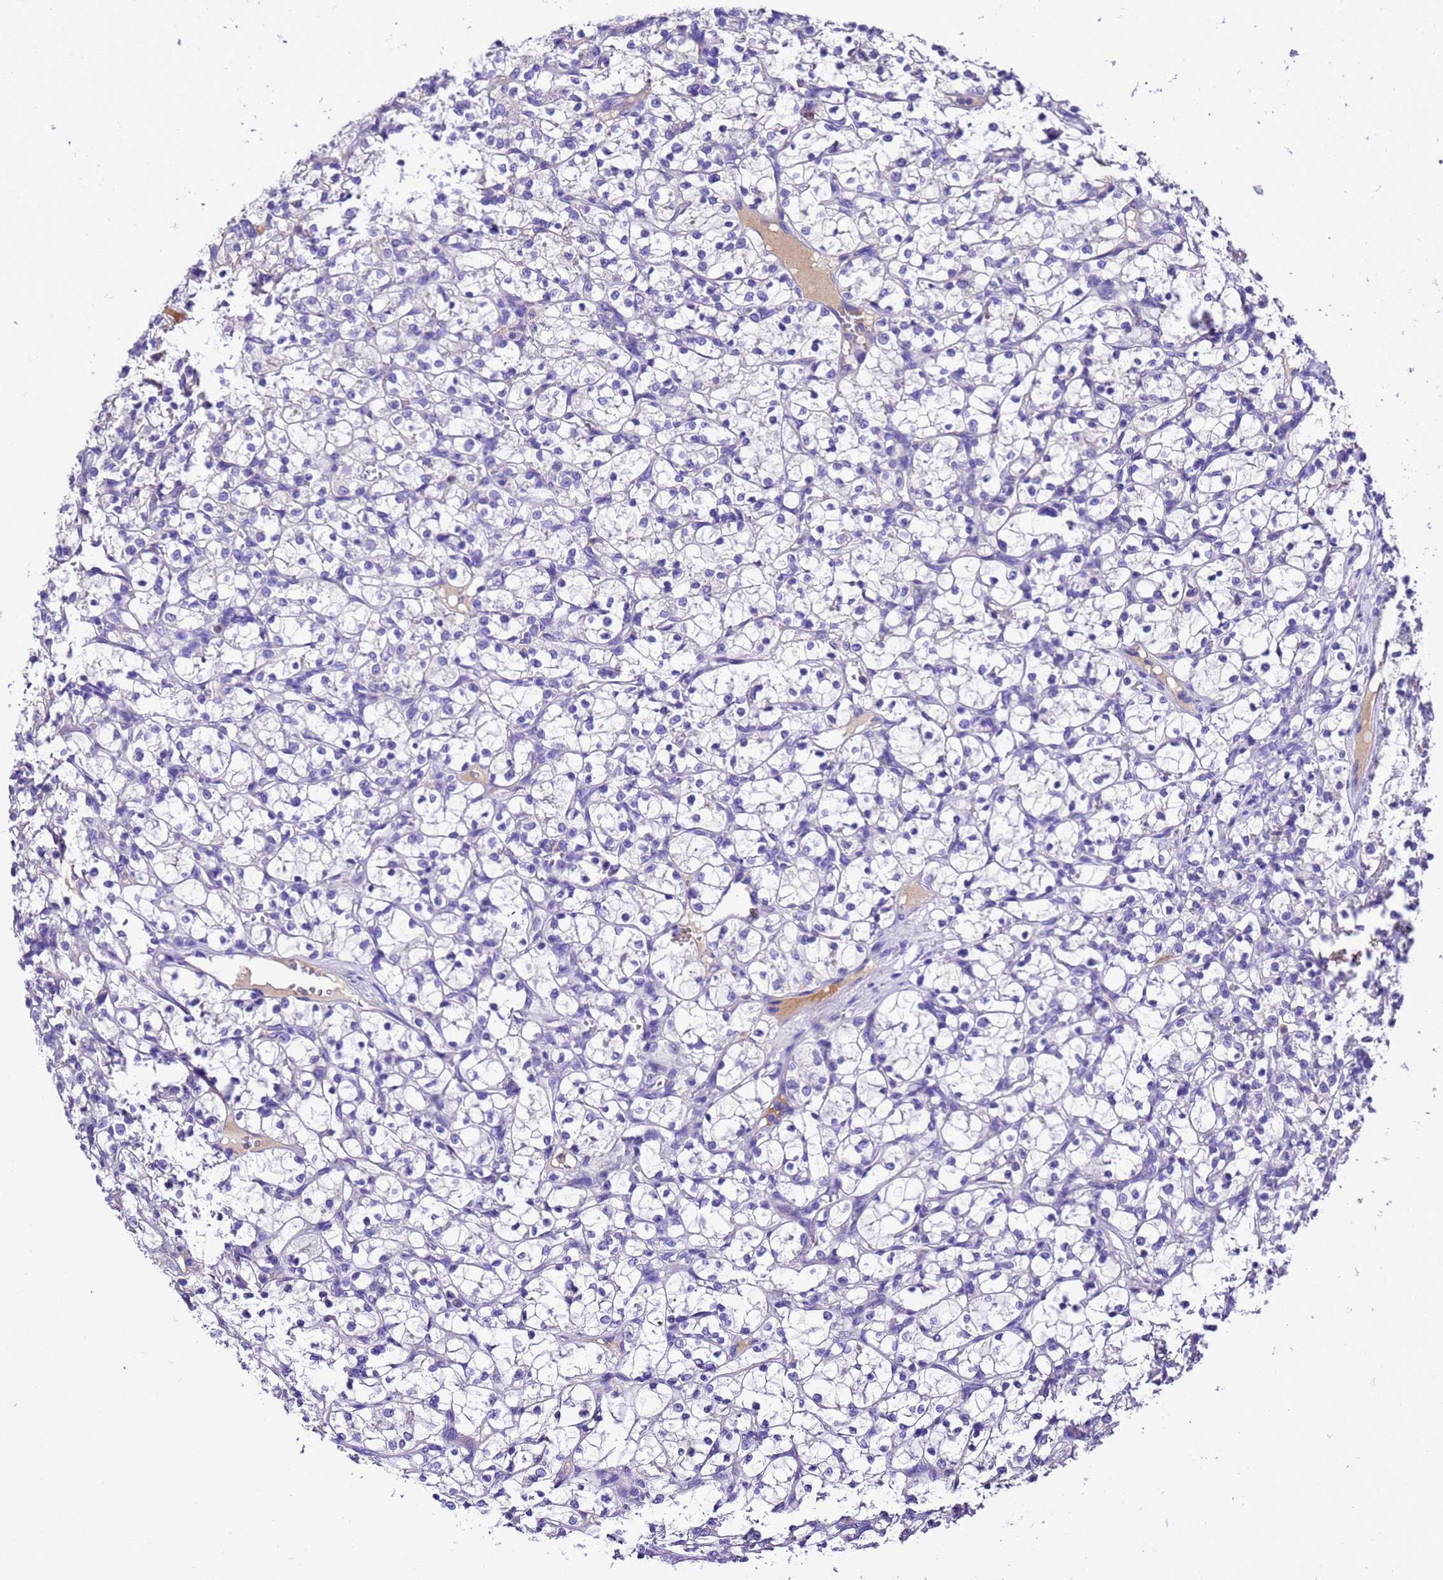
{"staining": {"intensity": "negative", "quantity": "none", "location": "none"}, "tissue": "renal cancer", "cell_type": "Tumor cells", "image_type": "cancer", "snomed": [{"axis": "morphology", "description": "Adenocarcinoma, NOS"}, {"axis": "topography", "description": "Kidney"}], "caption": "Tumor cells show no significant protein expression in adenocarcinoma (renal).", "gene": "UGT2A1", "patient": {"sex": "female", "age": 69}}